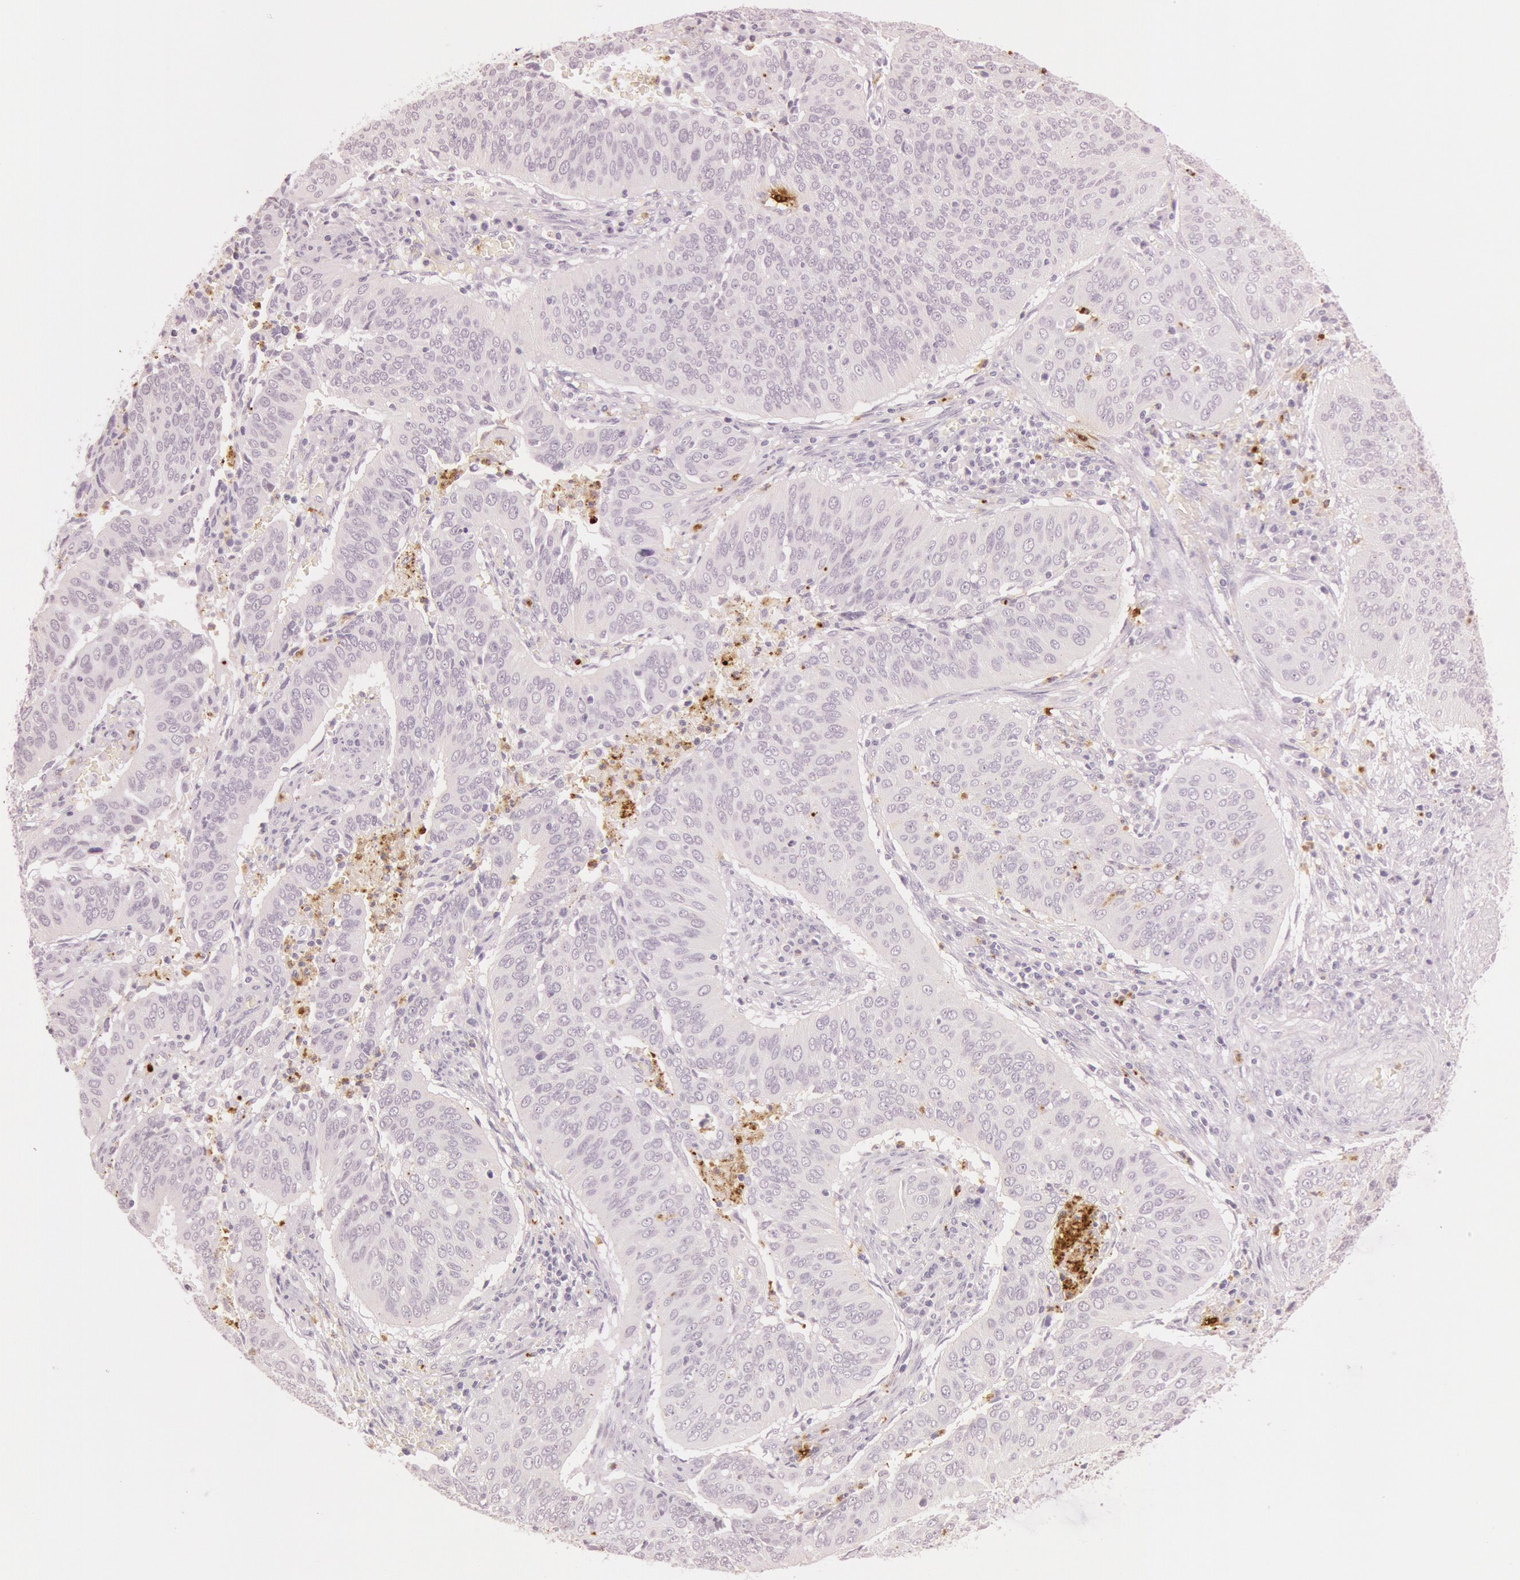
{"staining": {"intensity": "negative", "quantity": "none", "location": "none"}, "tissue": "cervical cancer", "cell_type": "Tumor cells", "image_type": "cancer", "snomed": [{"axis": "morphology", "description": "Squamous cell carcinoma, NOS"}, {"axis": "topography", "description": "Cervix"}], "caption": "High magnification brightfield microscopy of squamous cell carcinoma (cervical) stained with DAB (3,3'-diaminobenzidine) (brown) and counterstained with hematoxylin (blue): tumor cells show no significant expression.", "gene": "KDM6A", "patient": {"sex": "female", "age": 39}}